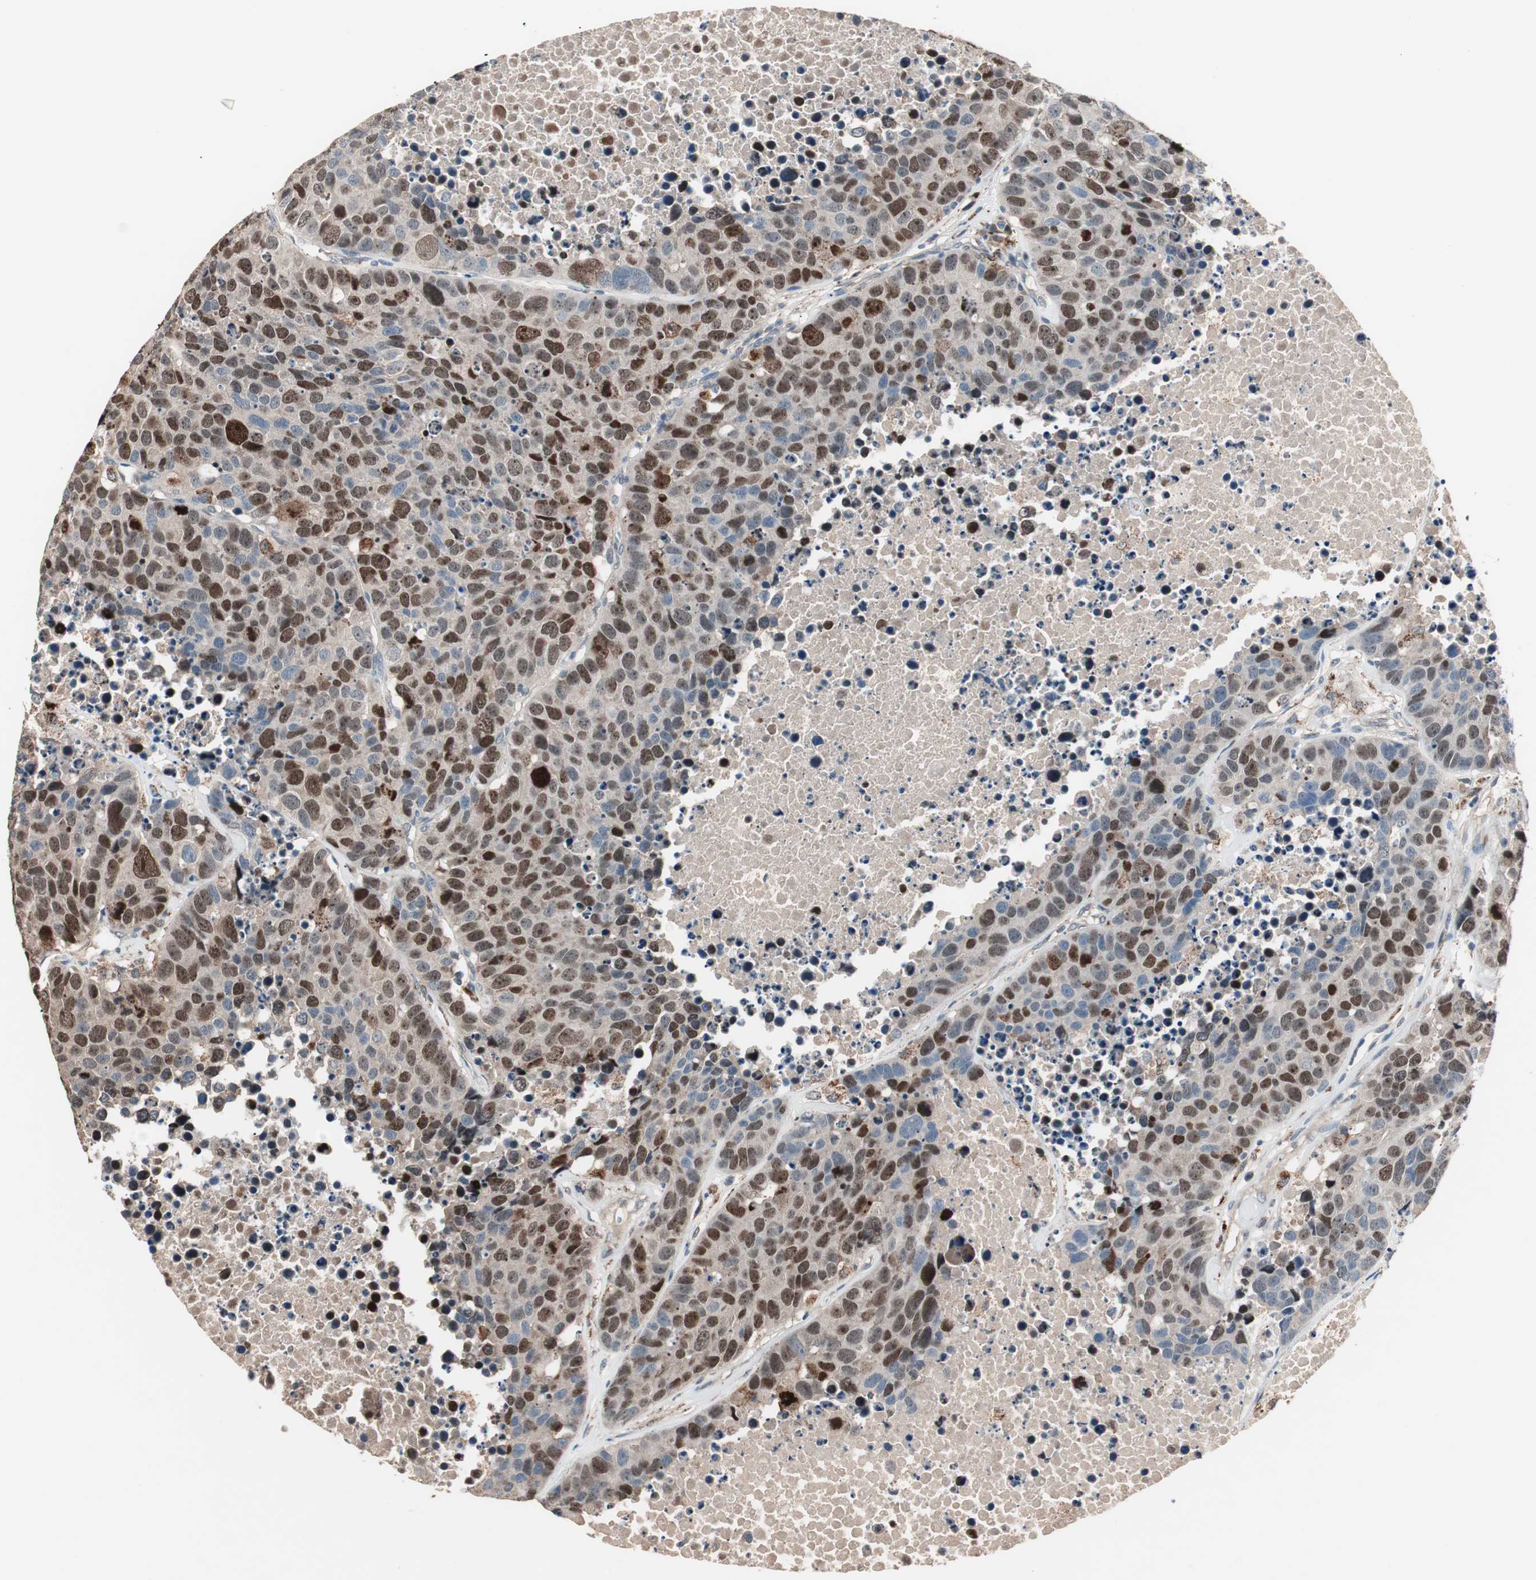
{"staining": {"intensity": "moderate", "quantity": ">75%", "location": "cytoplasmic/membranous,nuclear"}, "tissue": "carcinoid", "cell_type": "Tumor cells", "image_type": "cancer", "snomed": [{"axis": "morphology", "description": "Carcinoid, malignant, NOS"}, {"axis": "topography", "description": "Lung"}], "caption": "Moderate cytoplasmic/membranous and nuclear expression for a protein is present in about >75% of tumor cells of carcinoid (malignant) using IHC.", "gene": "NFRKB", "patient": {"sex": "male", "age": 60}}